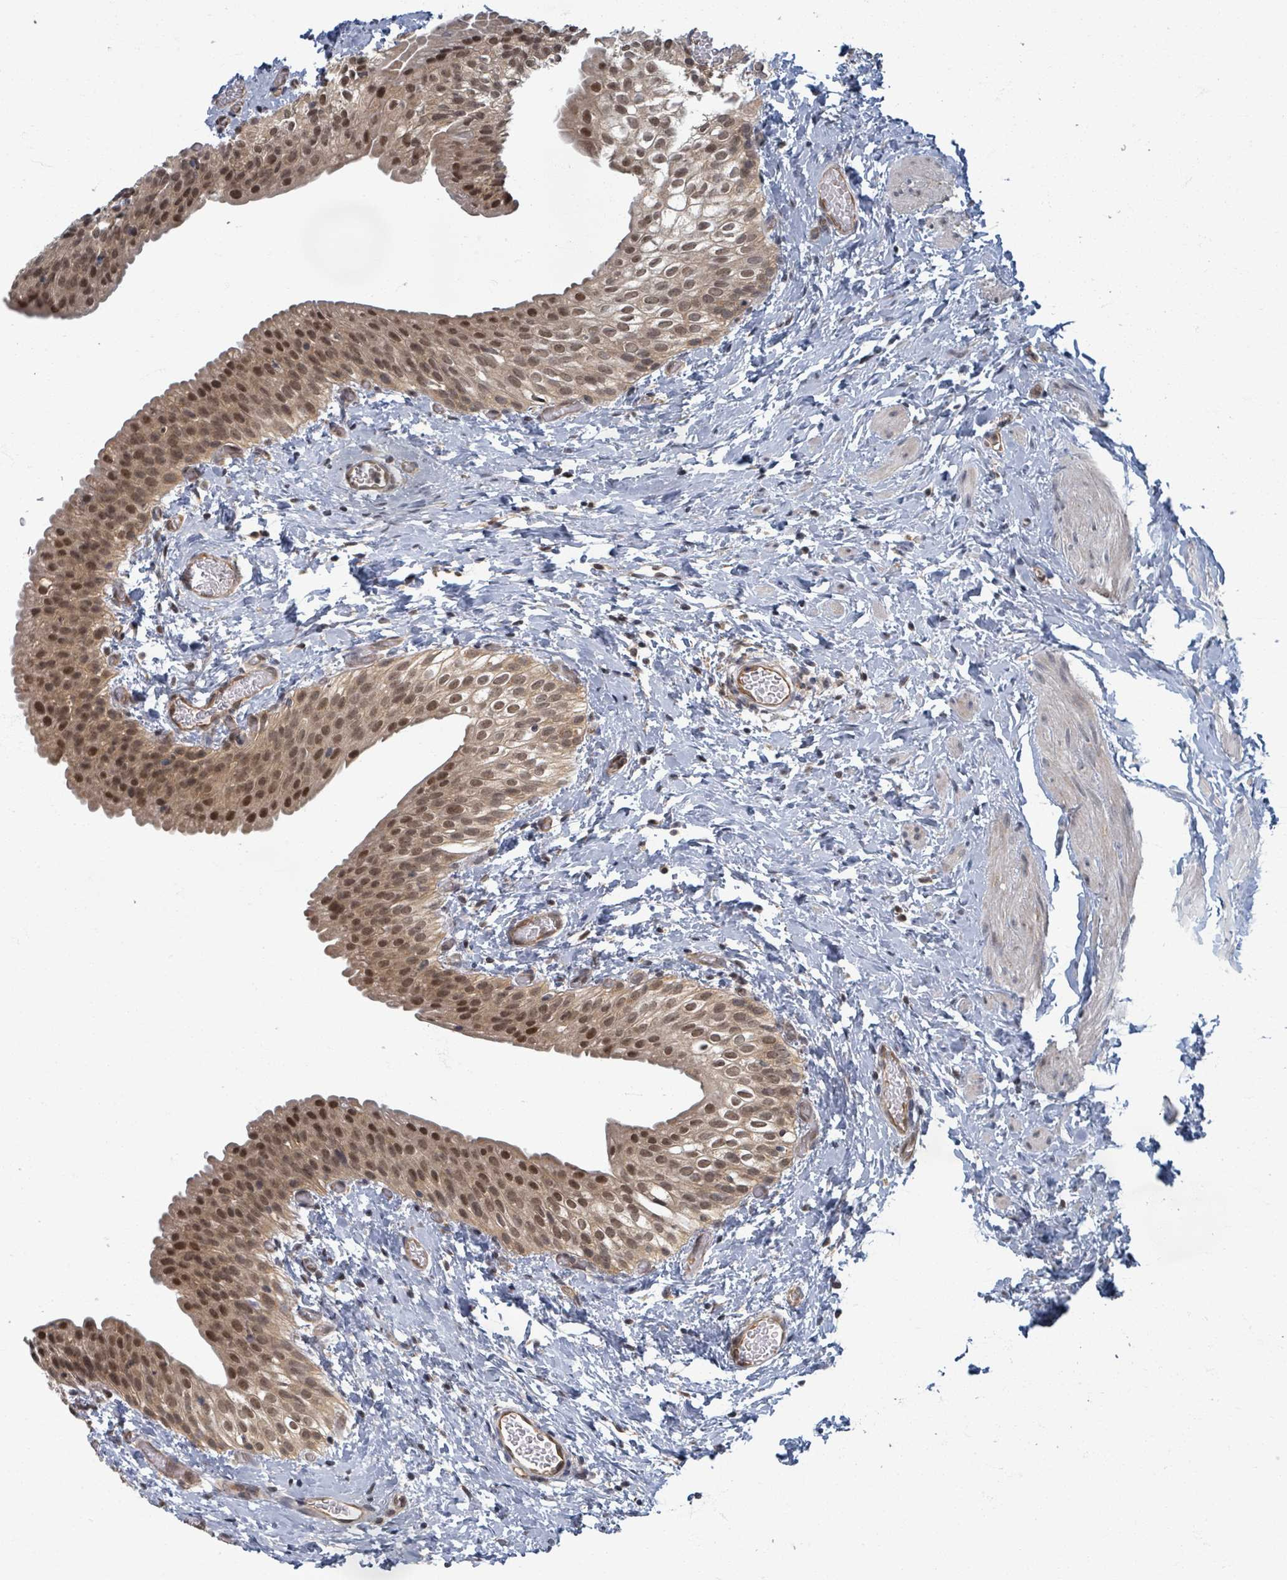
{"staining": {"intensity": "moderate", "quantity": ">75%", "location": "cytoplasmic/membranous,nuclear"}, "tissue": "urinary bladder", "cell_type": "Urothelial cells", "image_type": "normal", "snomed": [{"axis": "morphology", "description": "Normal tissue, NOS"}, {"axis": "topography", "description": "Urinary bladder"}], "caption": "The micrograph shows immunohistochemical staining of normal urinary bladder. There is moderate cytoplasmic/membranous,nuclear staining is identified in approximately >75% of urothelial cells. The staining was performed using DAB (3,3'-diaminobenzidine) to visualize the protein expression in brown, while the nuclei were stained in blue with hematoxylin (Magnification: 20x).", "gene": "INTS15", "patient": {"sex": "male", "age": 1}}